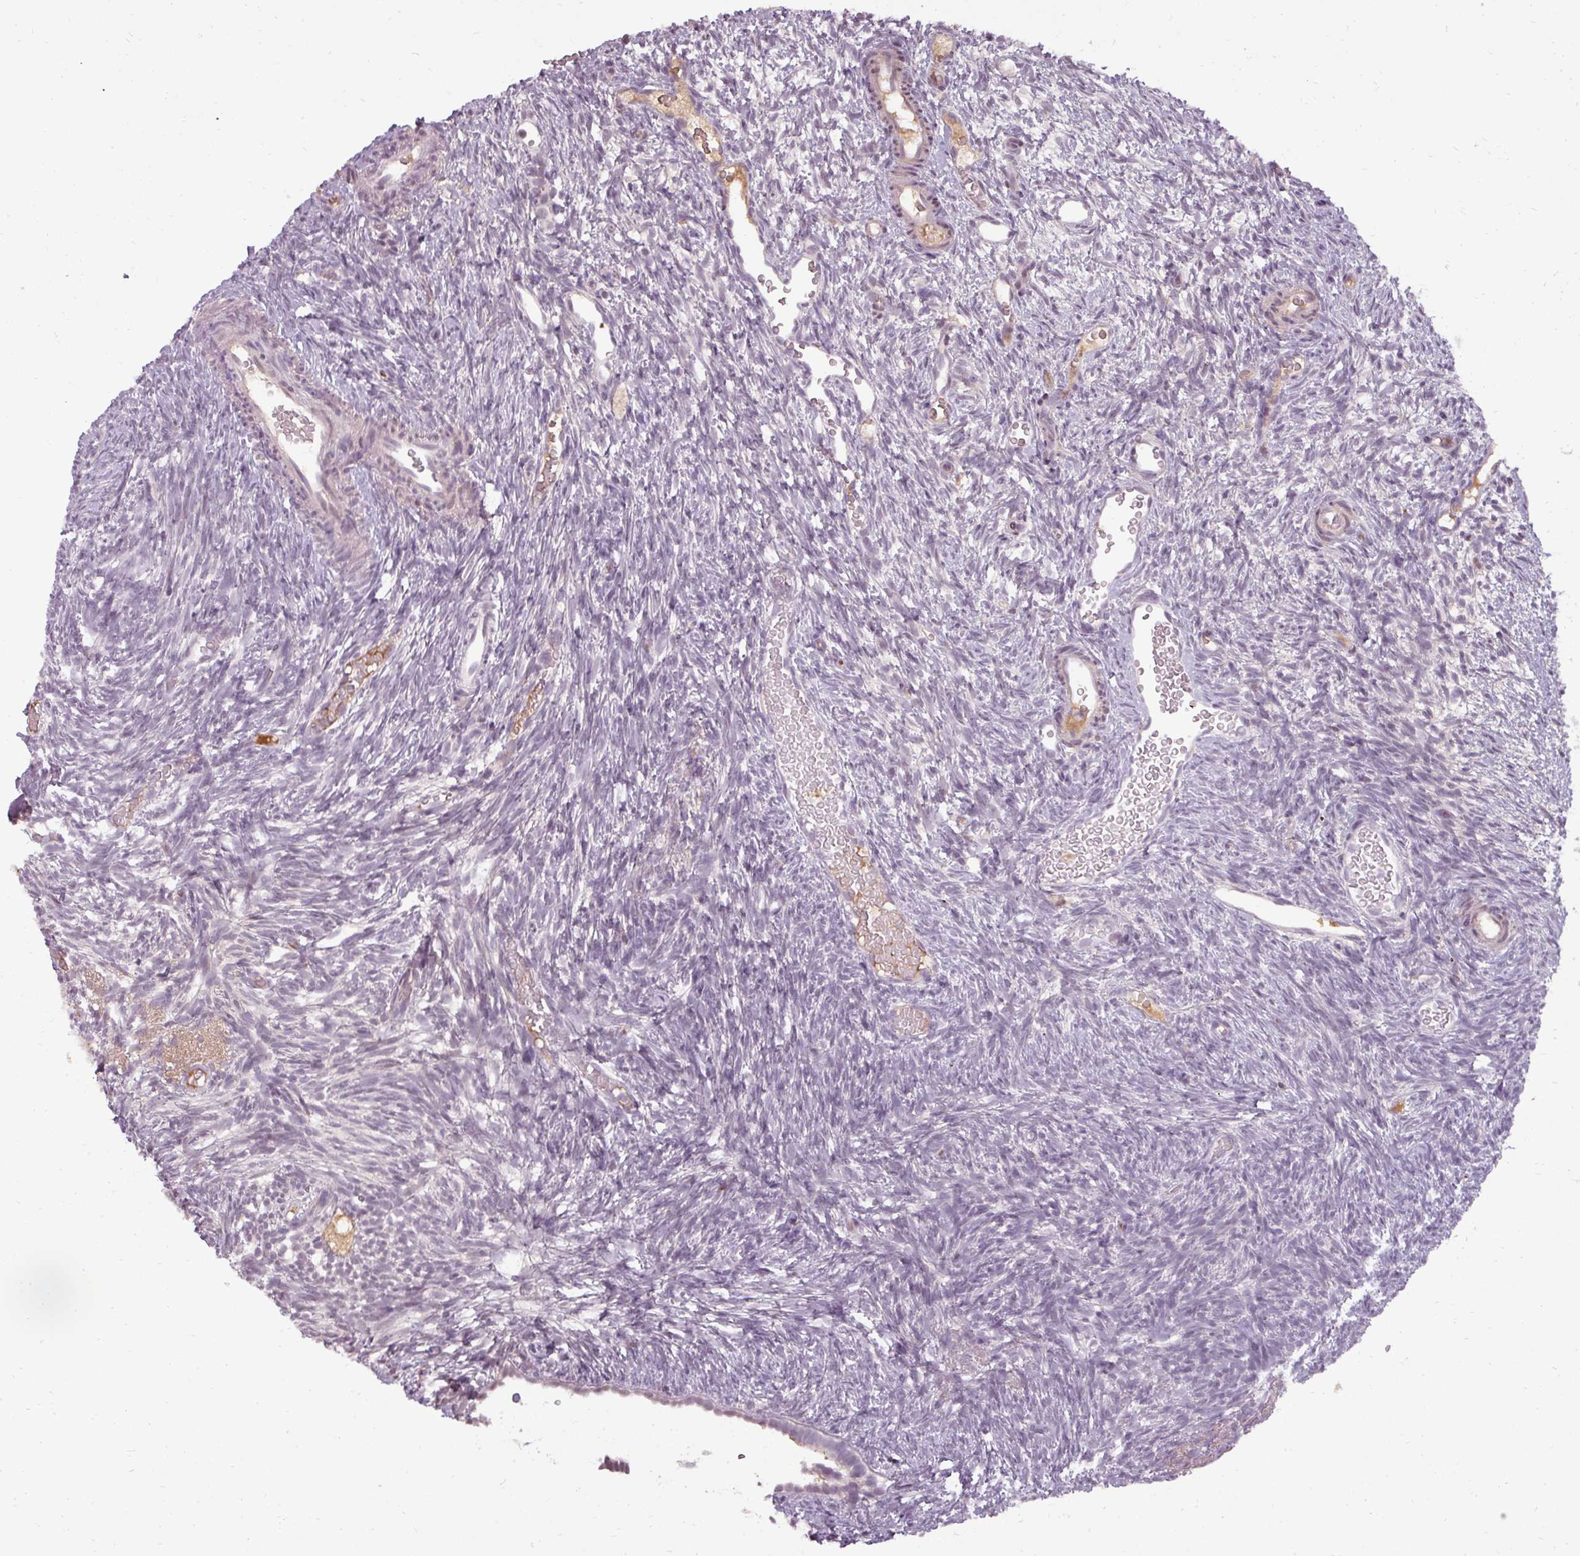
{"staining": {"intensity": "moderate", "quantity": ">75%", "location": "nuclear"}, "tissue": "ovary", "cell_type": "Follicle cells", "image_type": "normal", "snomed": [{"axis": "morphology", "description": "Normal tissue, NOS"}, {"axis": "topography", "description": "Ovary"}], "caption": "Protein expression analysis of benign human ovary reveals moderate nuclear positivity in about >75% of follicle cells.", "gene": "BCAS3", "patient": {"sex": "female", "age": 39}}